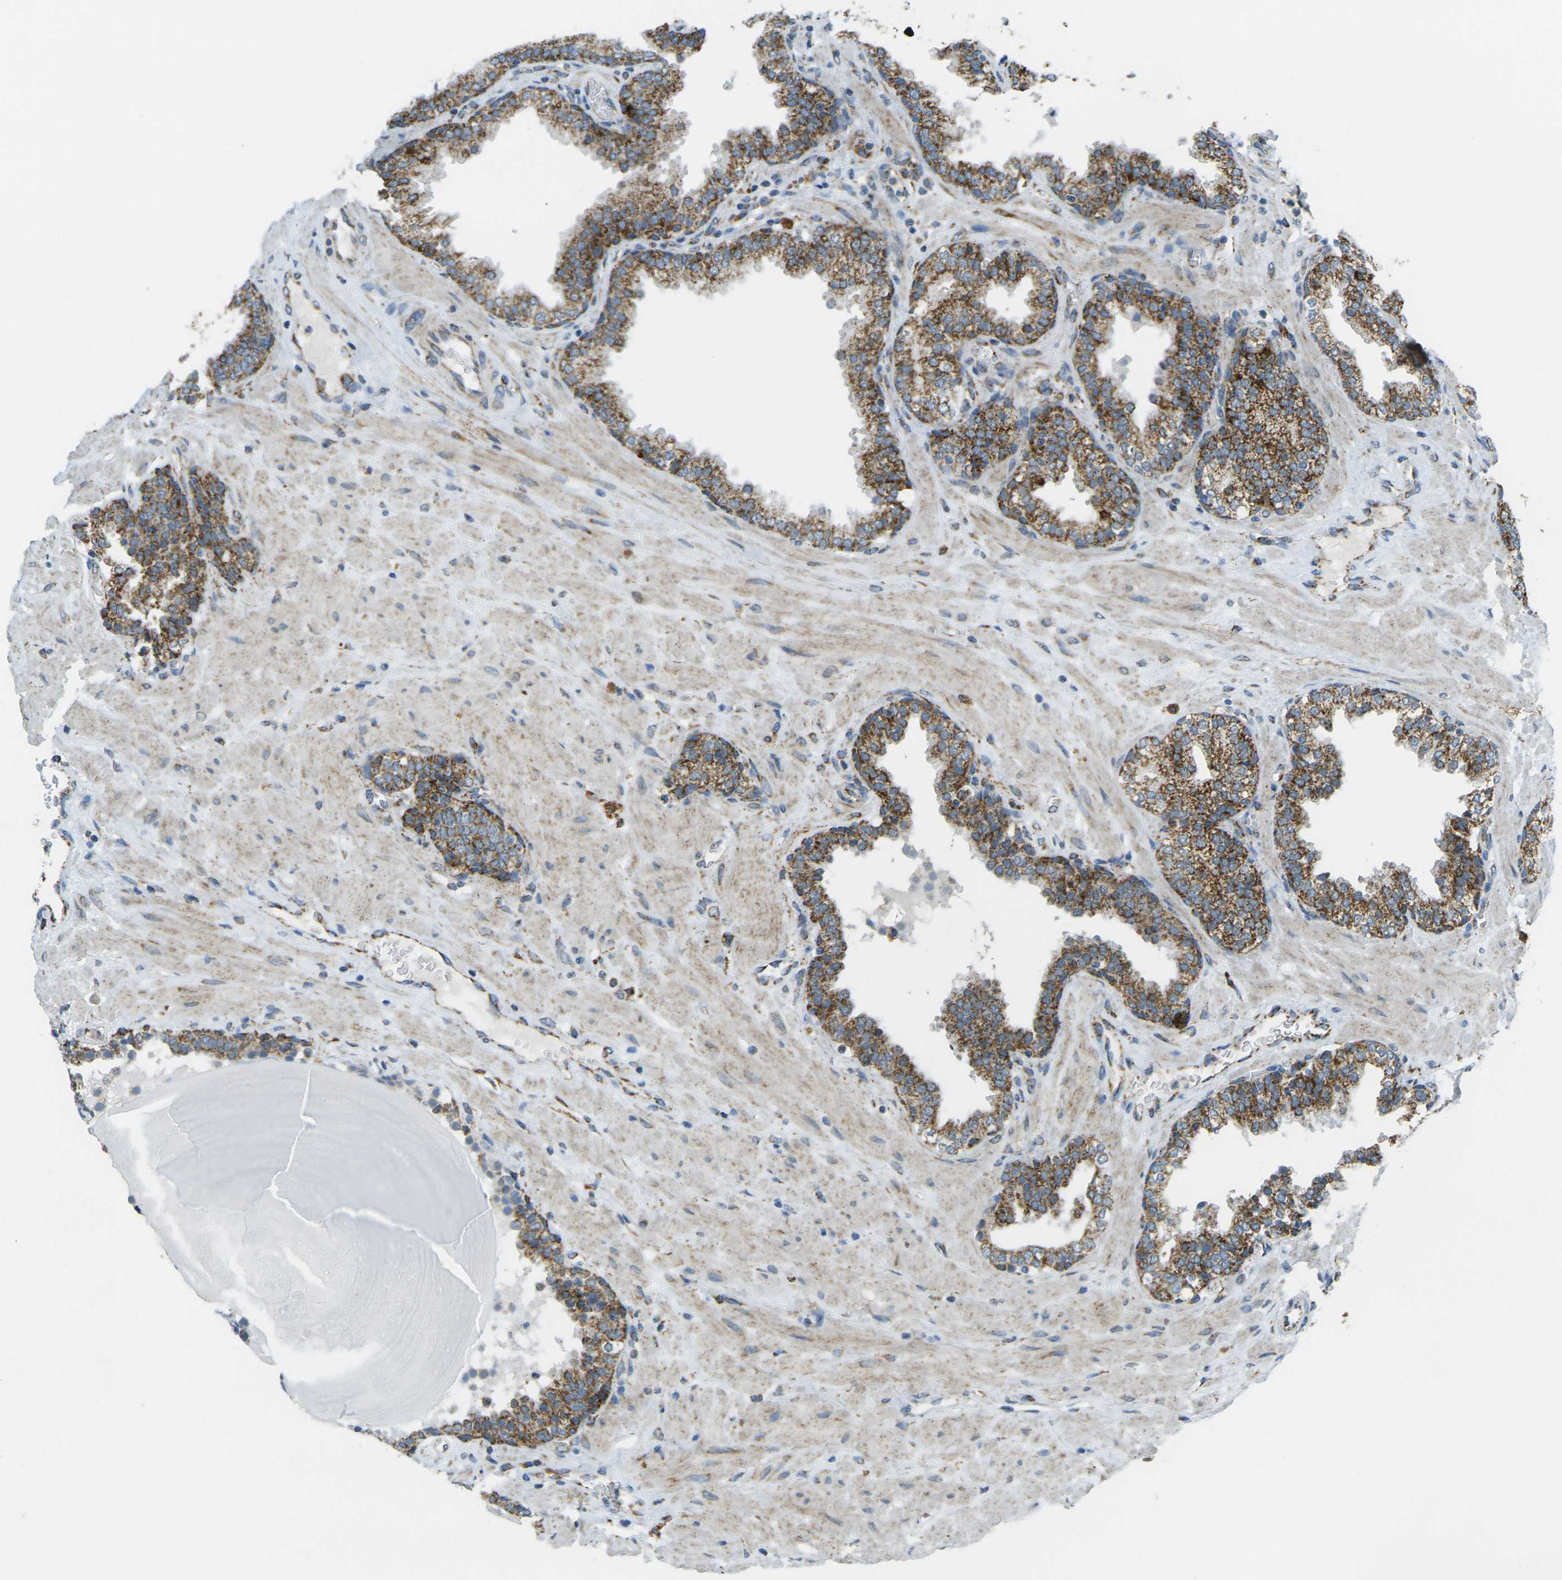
{"staining": {"intensity": "moderate", "quantity": ">75%", "location": "cytoplasmic/membranous"}, "tissue": "prostate", "cell_type": "Glandular cells", "image_type": "normal", "snomed": [{"axis": "morphology", "description": "Normal tissue, NOS"}, {"axis": "topography", "description": "Prostate"}], "caption": "The photomicrograph displays a brown stain indicating the presence of a protein in the cytoplasmic/membranous of glandular cells in prostate.", "gene": "CYB5R1", "patient": {"sex": "male", "age": 51}}